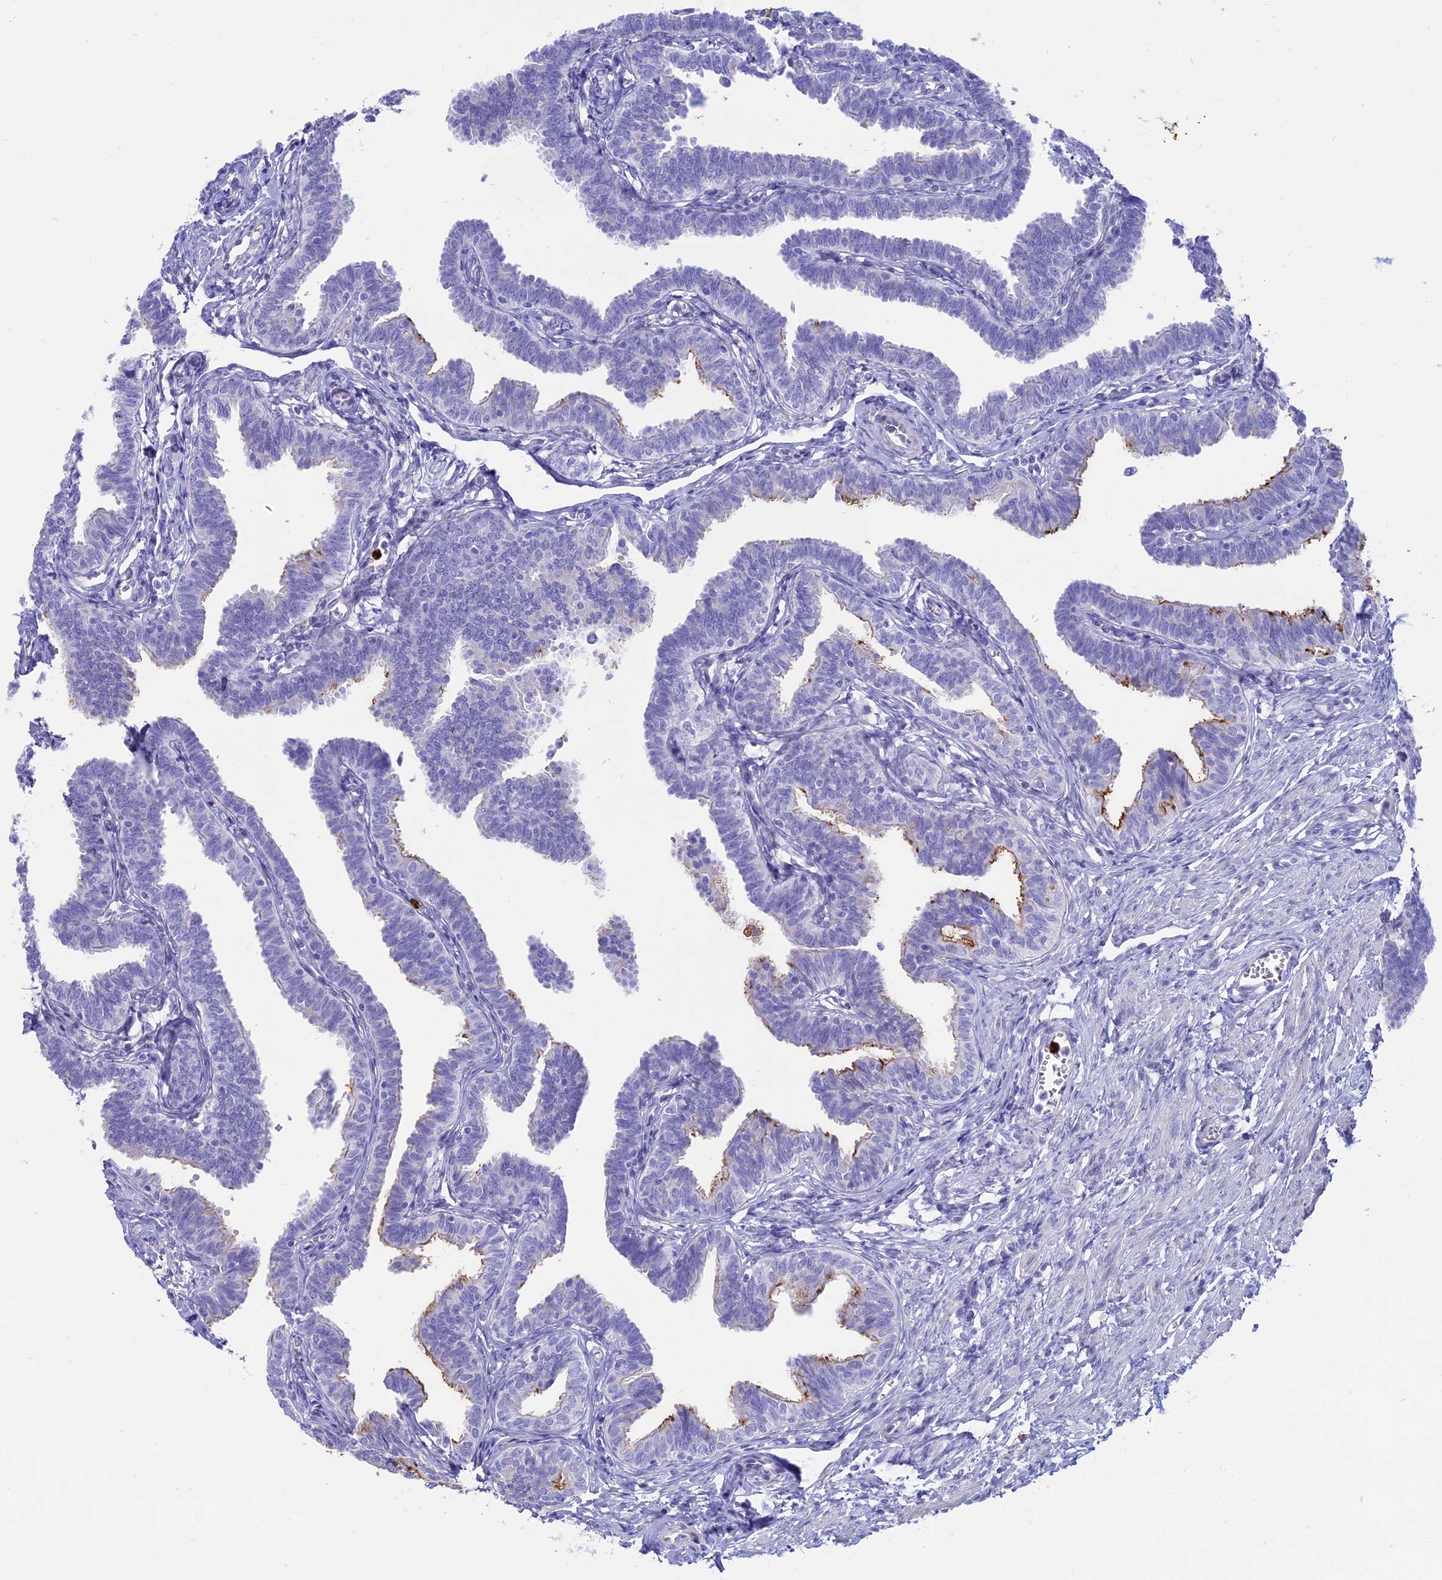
{"staining": {"intensity": "moderate", "quantity": "<25%", "location": "cytoplasmic/membranous"}, "tissue": "fallopian tube", "cell_type": "Glandular cells", "image_type": "normal", "snomed": [{"axis": "morphology", "description": "Normal tissue, NOS"}, {"axis": "topography", "description": "Fallopian tube"}, {"axis": "topography", "description": "Ovary"}], "caption": "Glandular cells display low levels of moderate cytoplasmic/membranous positivity in about <25% of cells in benign human fallopian tube.", "gene": "OR2AE1", "patient": {"sex": "female", "age": 23}}